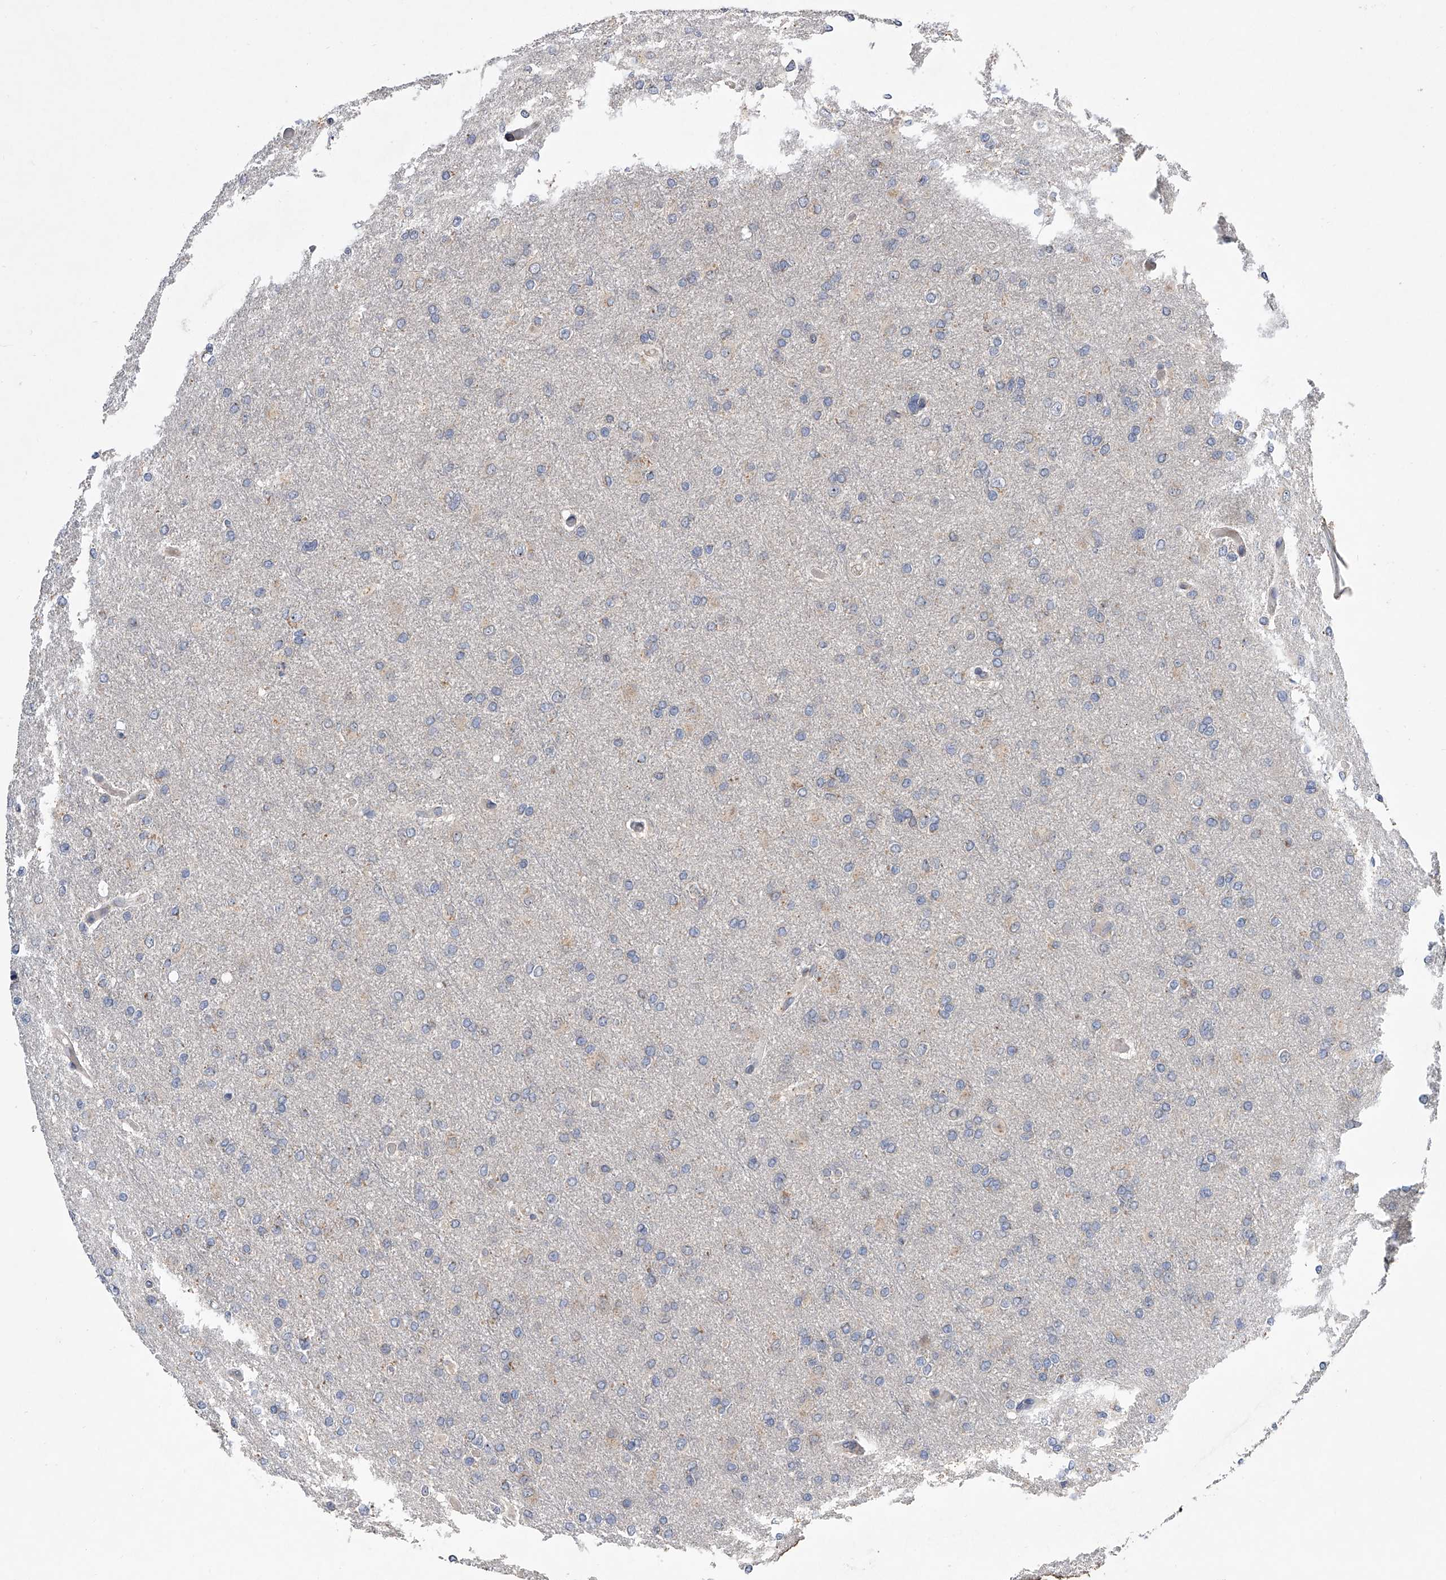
{"staining": {"intensity": "negative", "quantity": "none", "location": "none"}, "tissue": "glioma", "cell_type": "Tumor cells", "image_type": "cancer", "snomed": [{"axis": "morphology", "description": "Glioma, malignant, High grade"}, {"axis": "topography", "description": "Cerebral cortex"}], "caption": "Glioma stained for a protein using immunohistochemistry demonstrates no expression tumor cells.", "gene": "DLGAP2", "patient": {"sex": "female", "age": 36}}